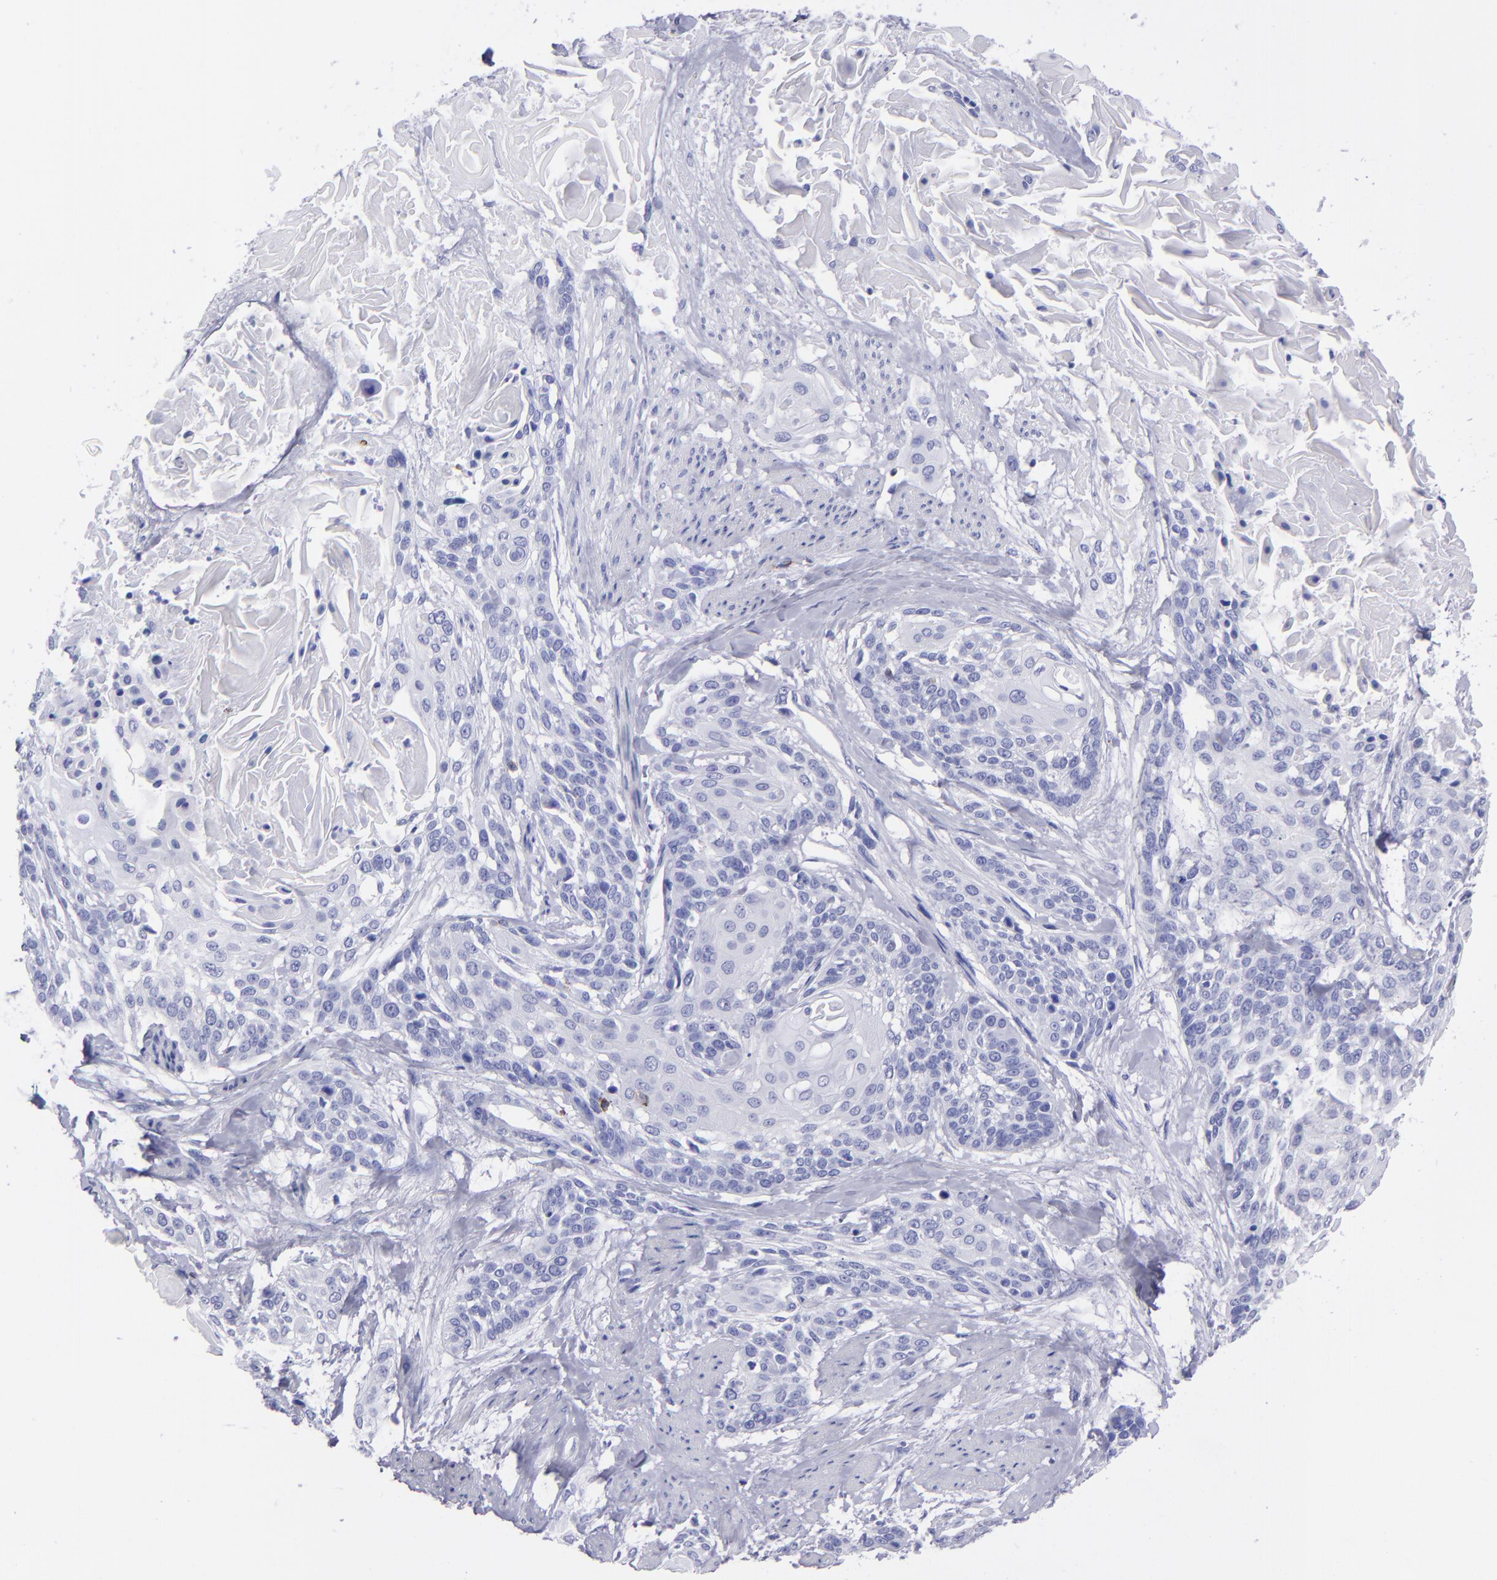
{"staining": {"intensity": "negative", "quantity": "none", "location": "none"}, "tissue": "cervical cancer", "cell_type": "Tumor cells", "image_type": "cancer", "snomed": [{"axis": "morphology", "description": "Squamous cell carcinoma, NOS"}, {"axis": "topography", "description": "Cervix"}], "caption": "Cervical cancer stained for a protein using IHC demonstrates no positivity tumor cells.", "gene": "CD6", "patient": {"sex": "female", "age": 57}}